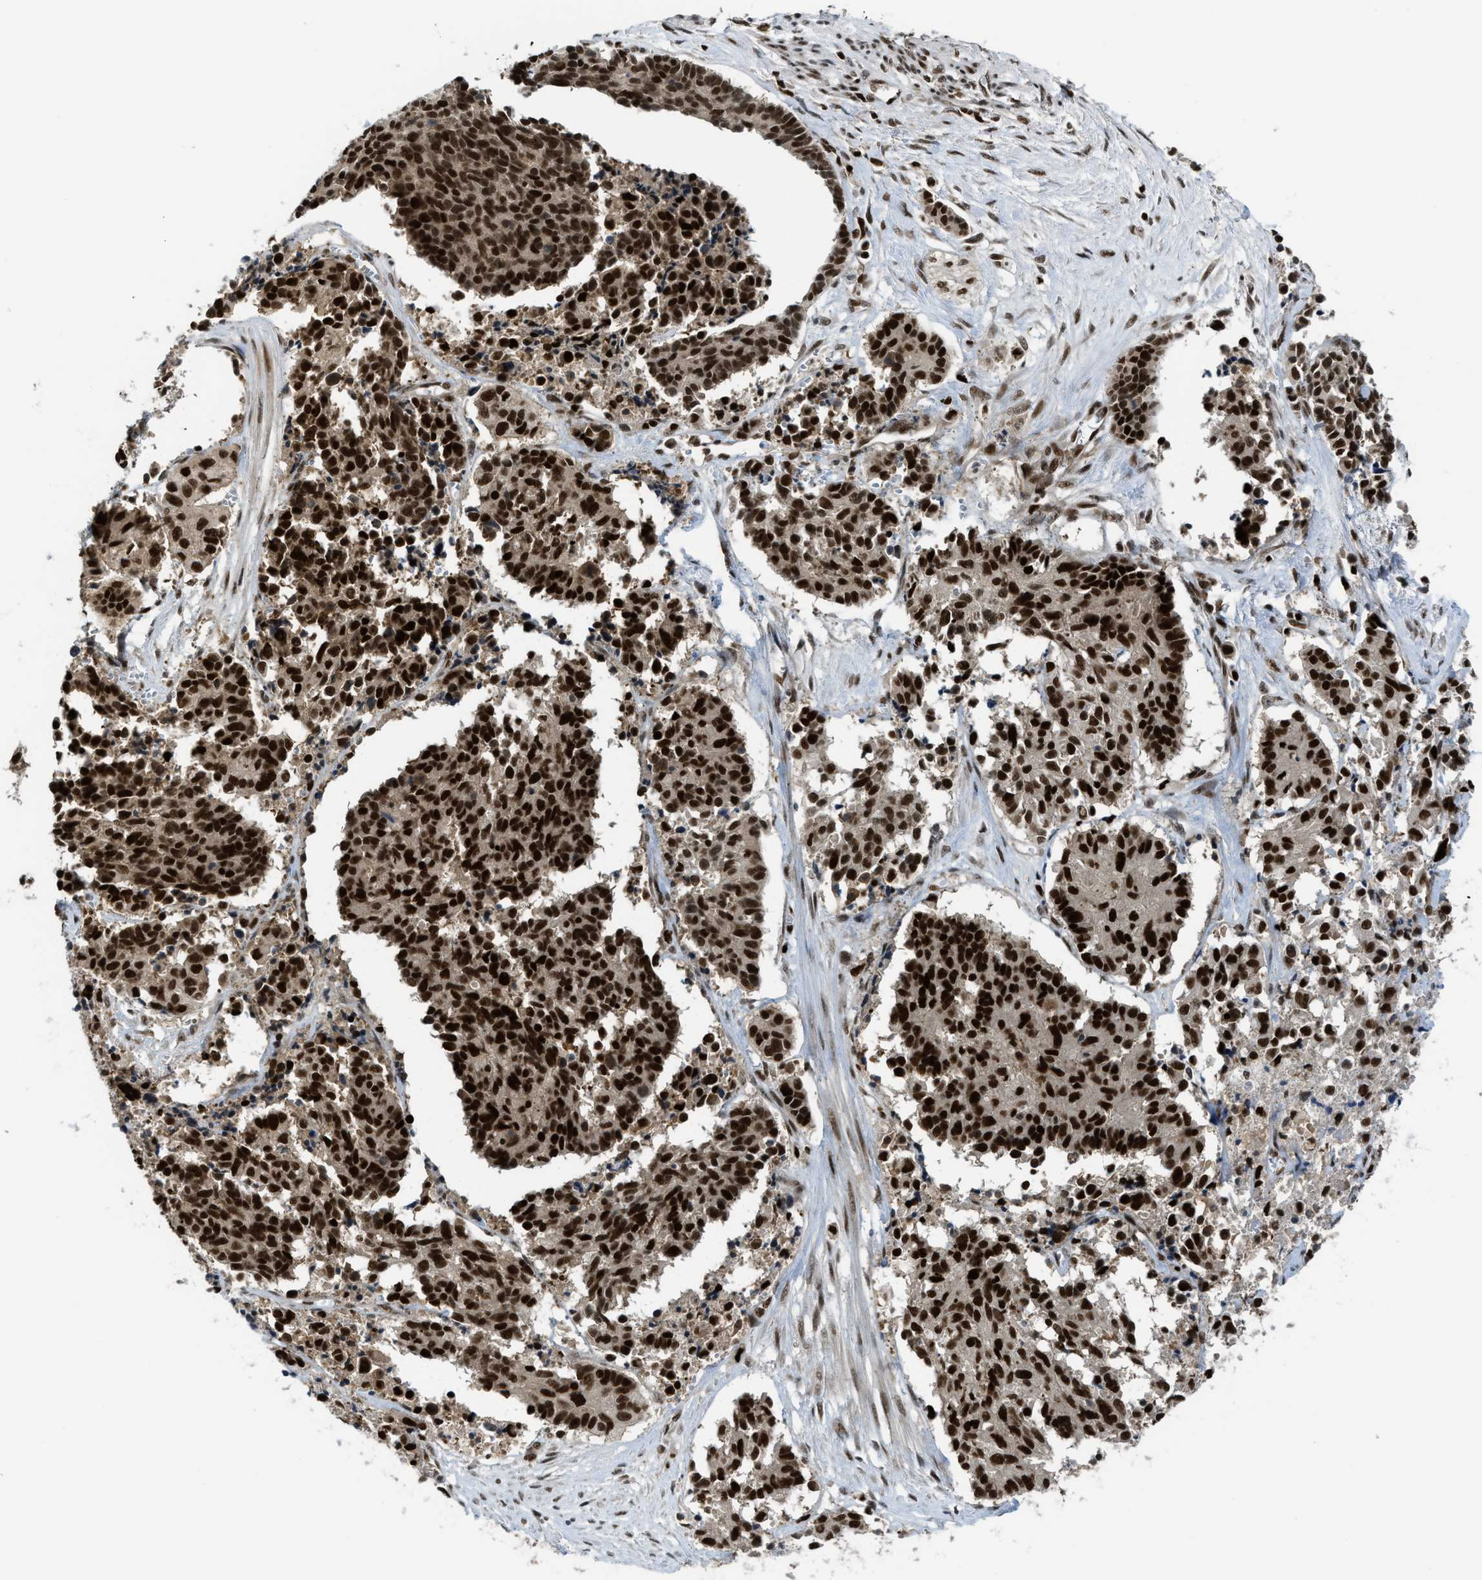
{"staining": {"intensity": "strong", "quantity": ">75%", "location": "nuclear"}, "tissue": "cervical cancer", "cell_type": "Tumor cells", "image_type": "cancer", "snomed": [{"axis": "morphology", "description": "Squamous cell carcinoma, NOS"}, {"axis": "topography", "description": "Cervix"}], "caption": "Protein analysis of cervical squamous cell carcinoma tissue shows strong nuclear expression in approximately >75% of tumor cells. (Brightfield microscopy of DAB IHC at high magnification).", "gene": "RFX5", "patient": {"sex": "female", "age": 35}}